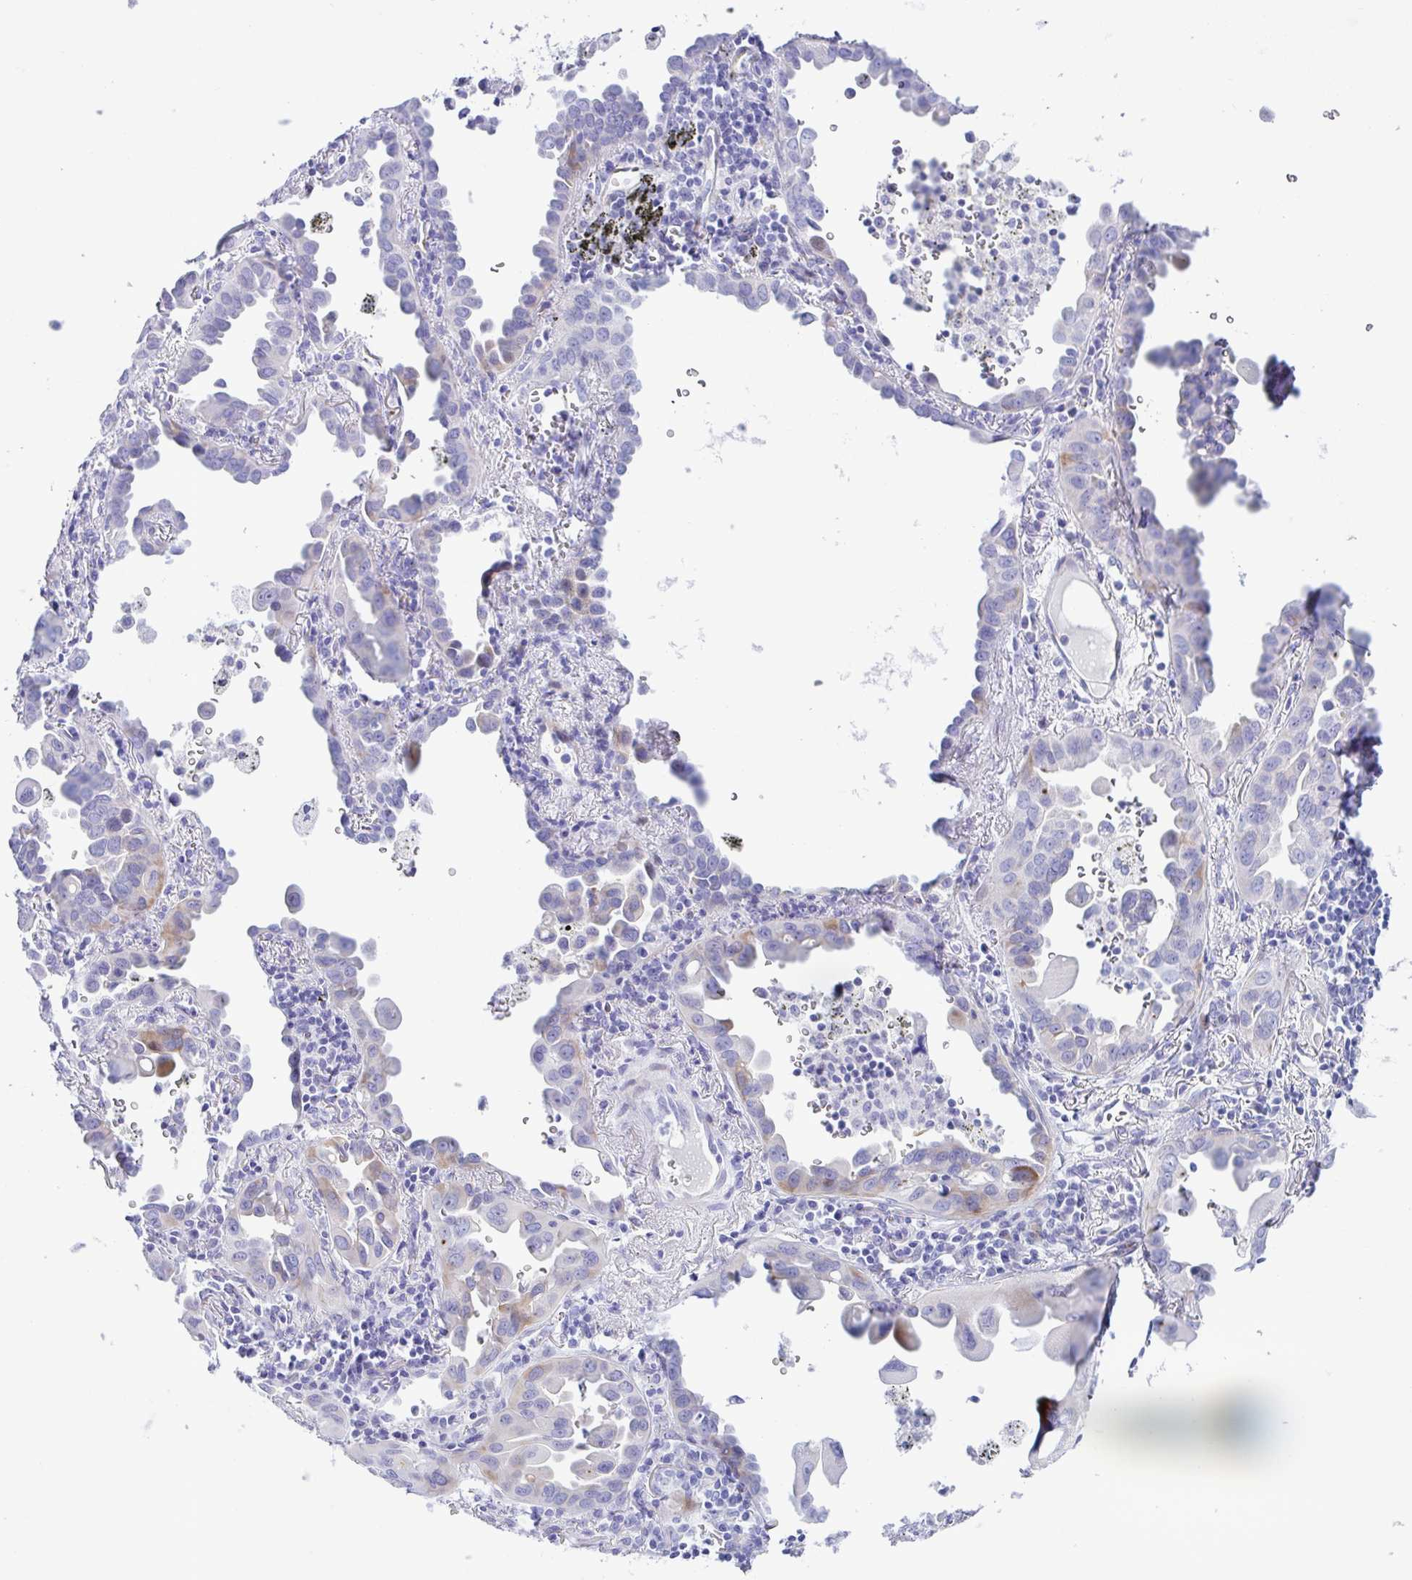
{"staining": {"intensity": "moderate", "quantity": "<25%", "location": "cytoplasmic/membranous"}, "tissue": "lung cancer", "cell_type": "Tumor cells", "image_type": "cancer", "snomed": [{"axis": "morphology", "description": "Adenocarcinoma, NOS"}, {"axis": "topography", "description": "Lung"}], "caption": "Protein staining by IHC demonstrates moderate cytoplasmic/membranous staining in approximately <25% of tumor cells in lung adenocarcinoma.", "gene": "ZNF713", "patient": {"sex": "male", "age": 68}}